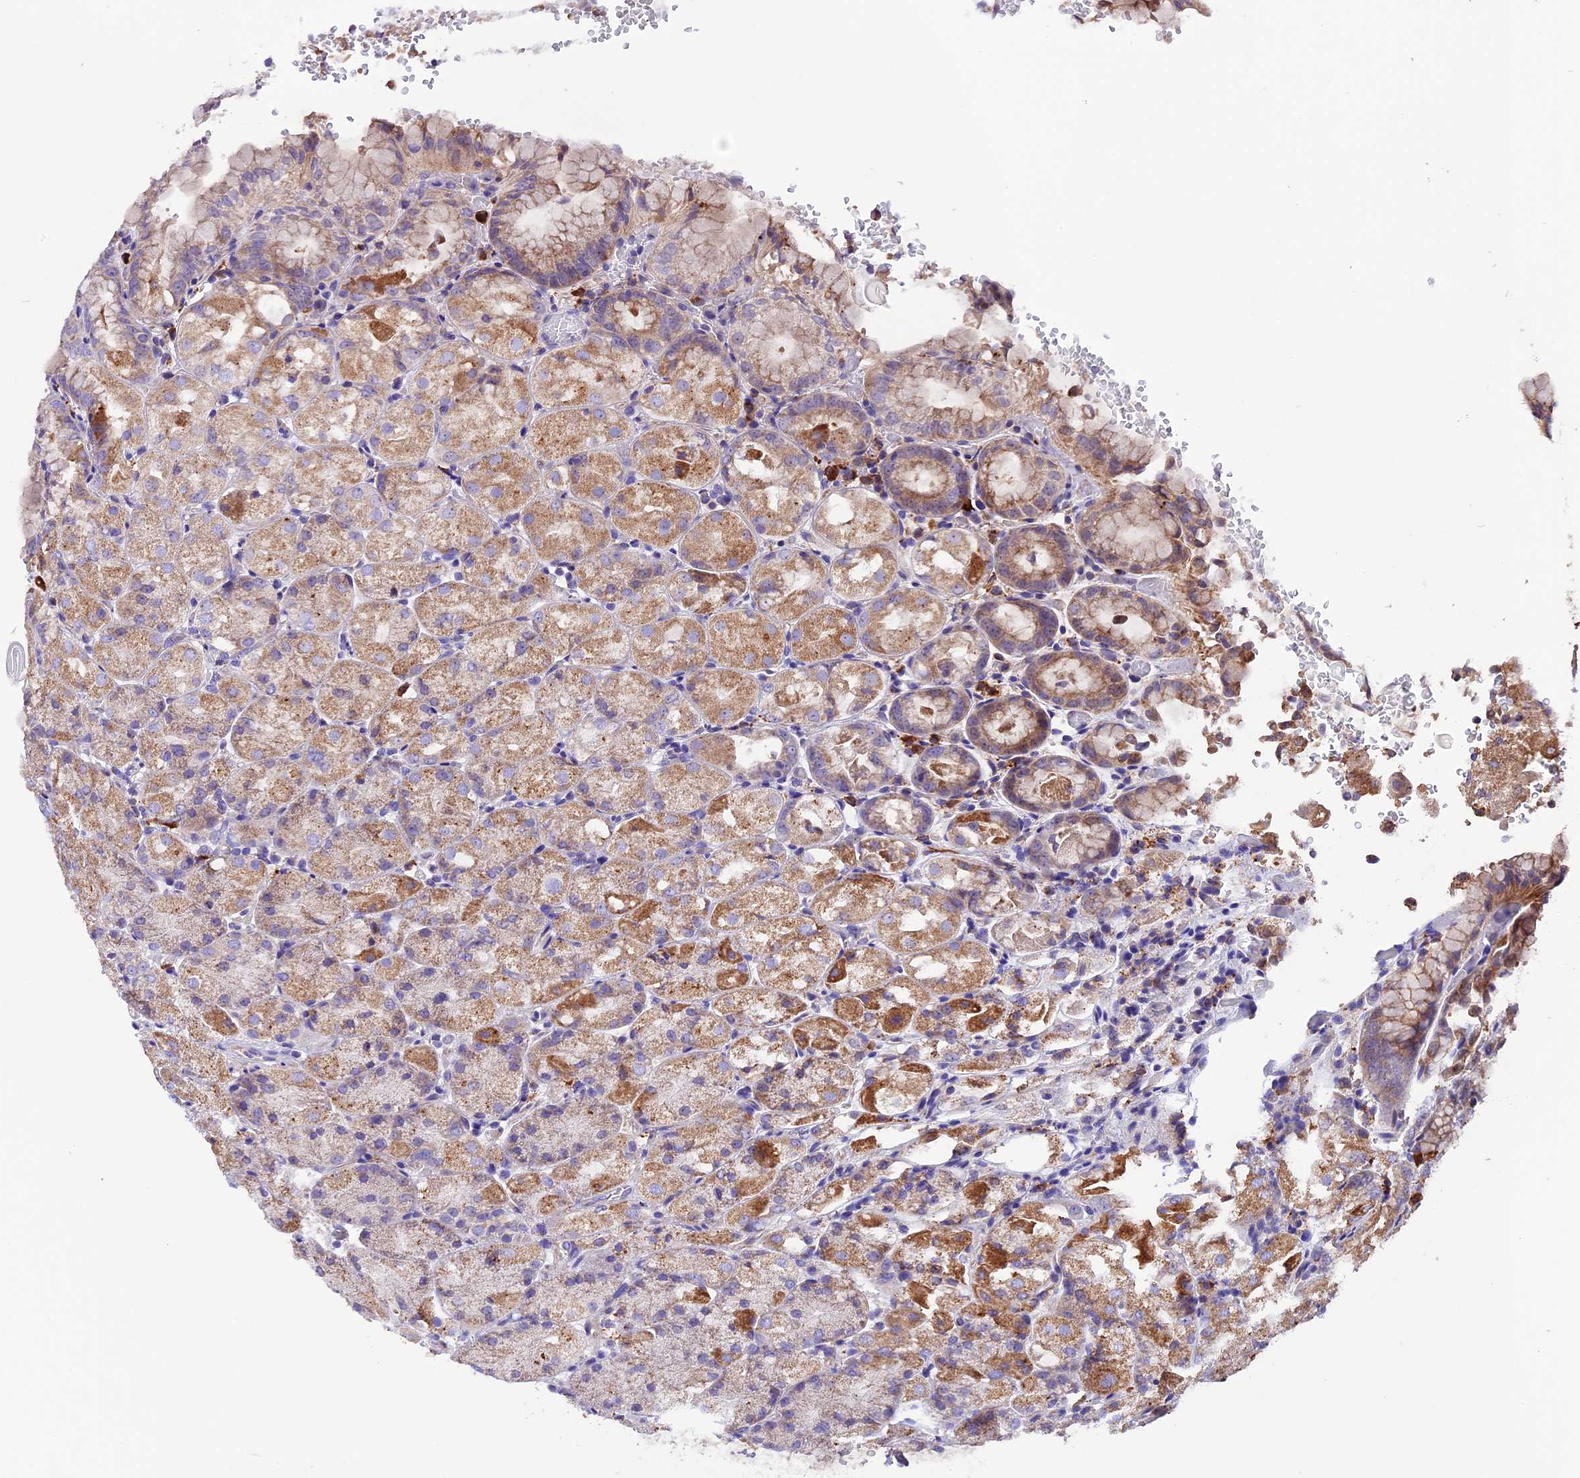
{"staining": {"intensity": "moderate", "quantity": "25%-75%", "location": "cytoplasmic/membranous"}, "tissue": "stomach", "cell_type": "Glandular cells", "image_type": "normal", "snomed": [{"axis": "morphology", "description": "Normal tissue, NOS"}, {"axis": "topography", "description": "Stomach, upper"}, {"axis": "topography", "description": "Stomach, lower"}], "caption": "This image reveals benign stomach stained with immunohistochemistry (IHC) to label a protein in brown. The cytoplasmic/membranous of glandular cells show moderate positivity for the protein. Nuclei are counter-stained blue.", "gene": "METTL22", "patient": {"sex": "male", "age": 62}}